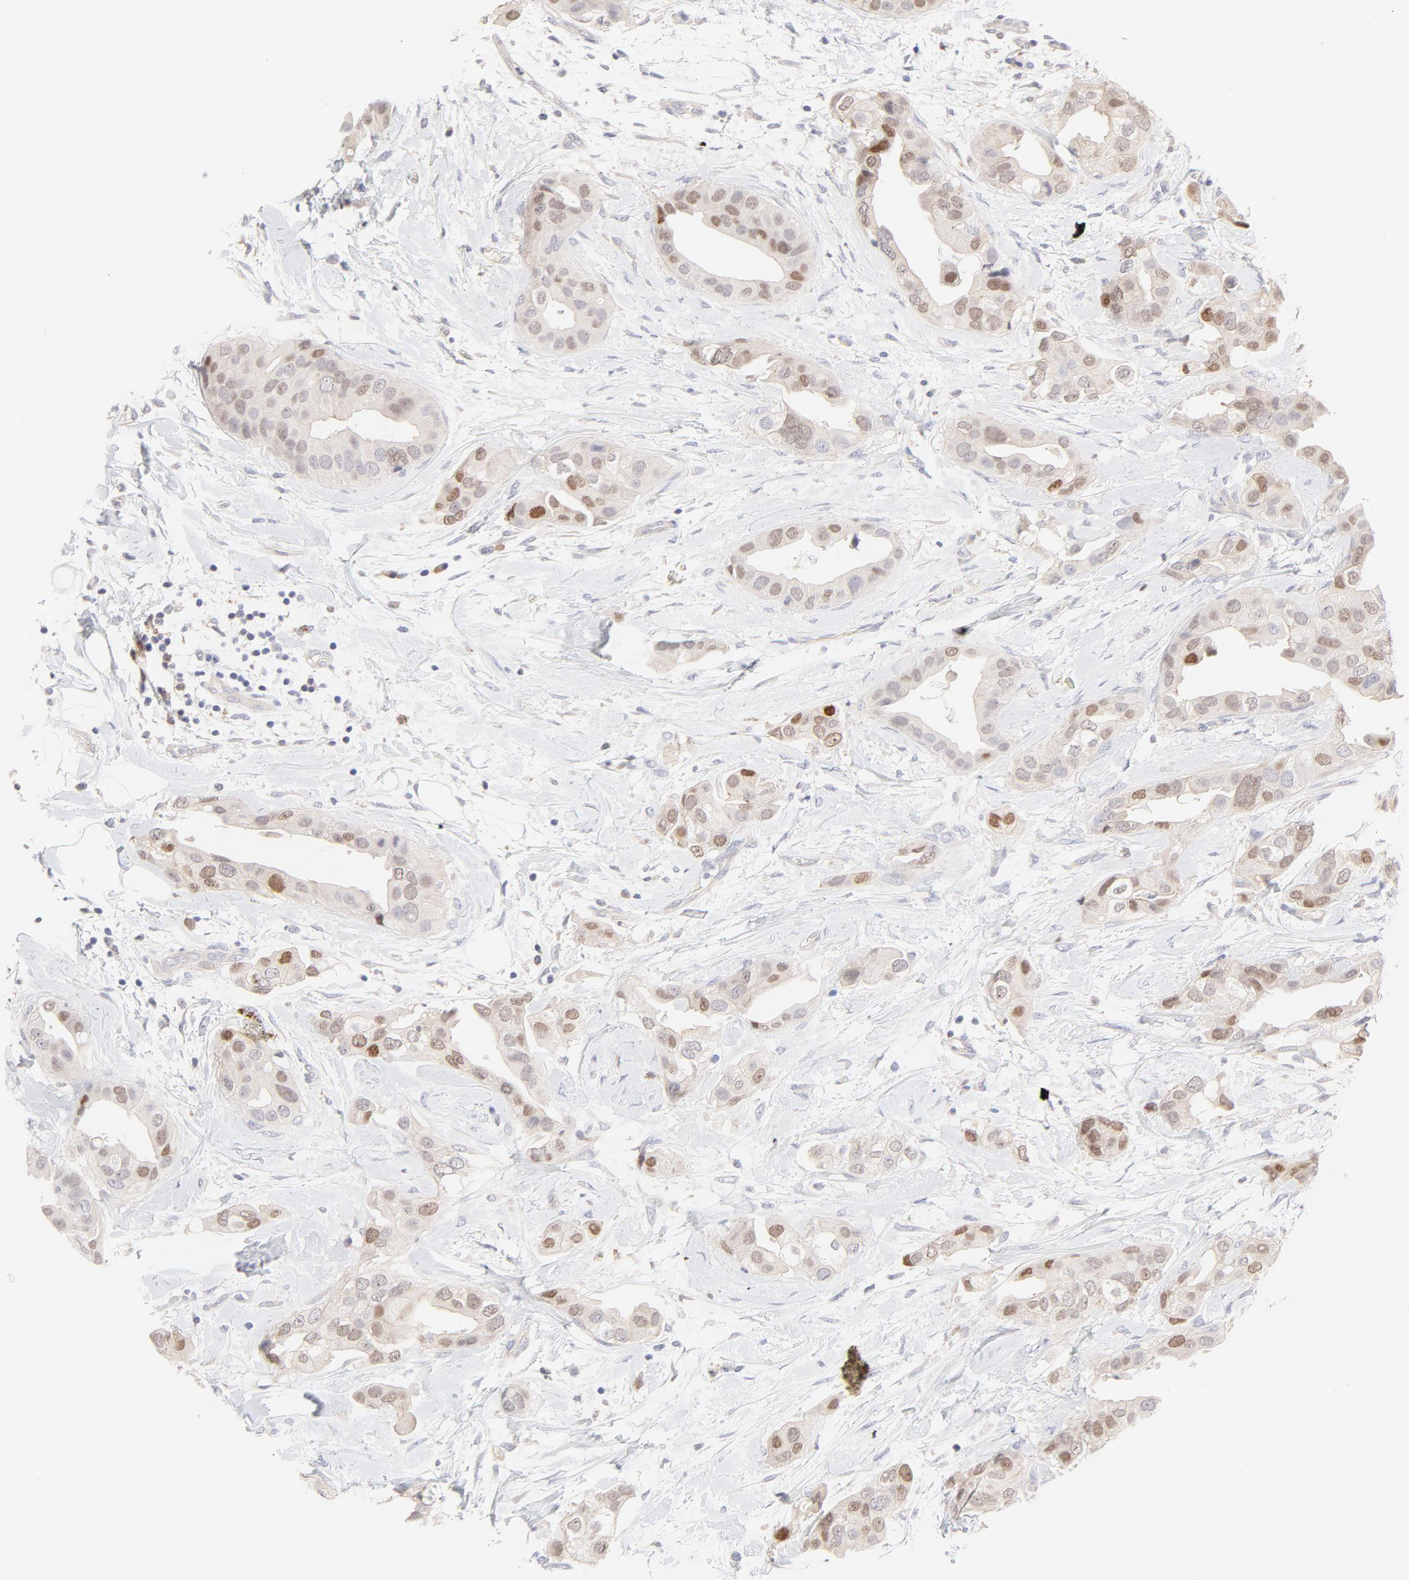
{"staining": {"intensity": "weak", "quantity": "25%-75%", "location": "nuclear"}, "tissue": "breast cancer", "cell_type": "Tumor cells", "image_type": "cancer", "snomed": [{"axis": "morphology", "description": "Duct carcinoma"}, {"axis": "topography", "description": "Breast"}], "caption": "Intraductal carcinoma (breast) tissue reveals weak nuclear staining in about 25%-75% of tumor cells The protein of interest is stained brown, and the nuclei are stained in blue (DAB (3,3'-diaminobenzidine) IHC with brightfield microscopy, high magnification).", "gene": "ELF3", "patient": {"sex": "female", "age": 40}}